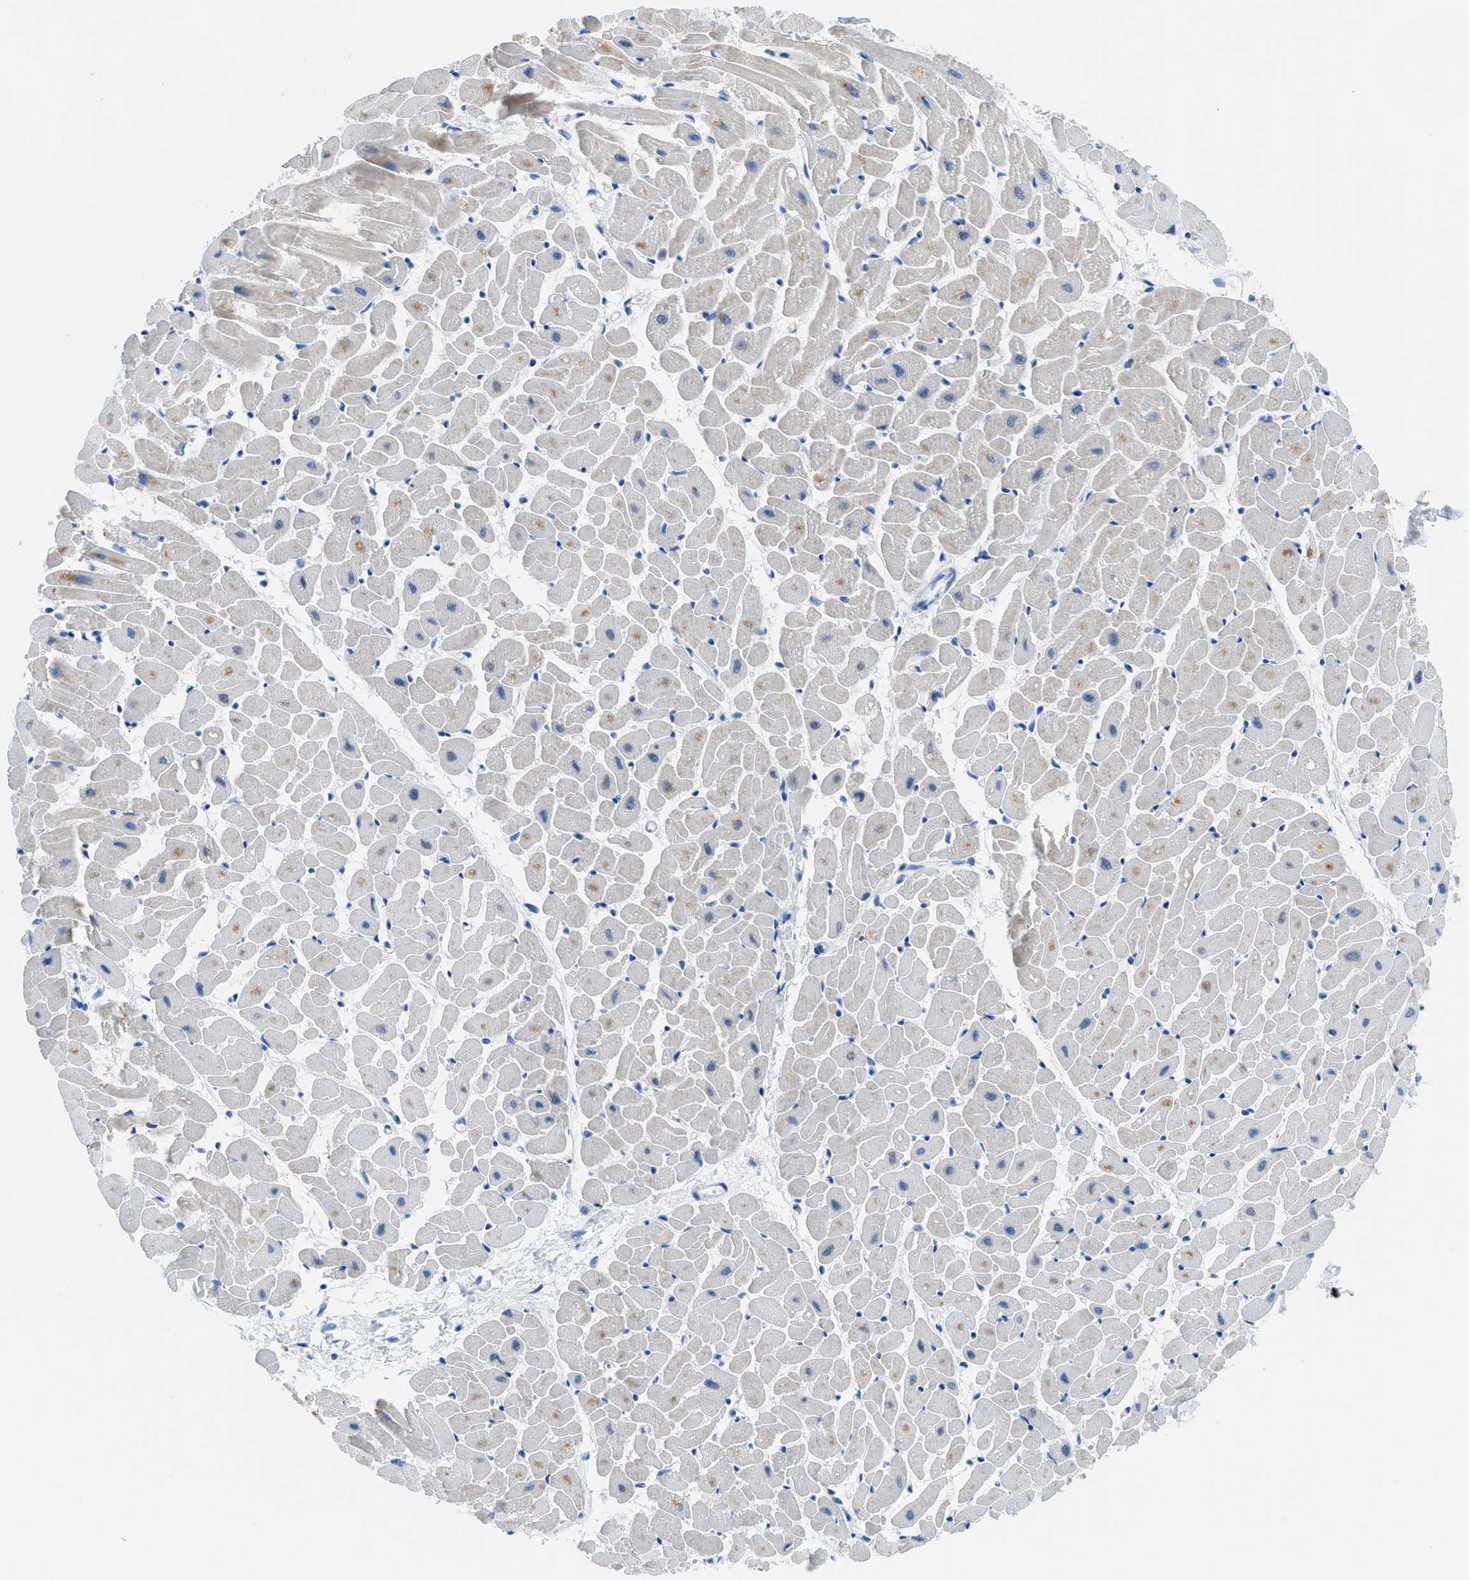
{"staining": {"intensity": "moderate", "quantity": "<25%", "location": "cytoplasmic/membranous"}, "tissue": "heart muscle", "cell_type": "Cardiomyocytes", "image_type": "normal", "snomed": [{"axis": "morphology", "description": "Normal tissue, NOS"}, {"axis": "topography", "description": "Heart"}], "caption": "Normal heart muscle reveals moderate cytoplasmic/membranous positivity in about <25% of cardiomyocytes, visualized by immunohistochemistry.", "gene": "FAM151A", "patient": {"sex": "female", "age": 19}}